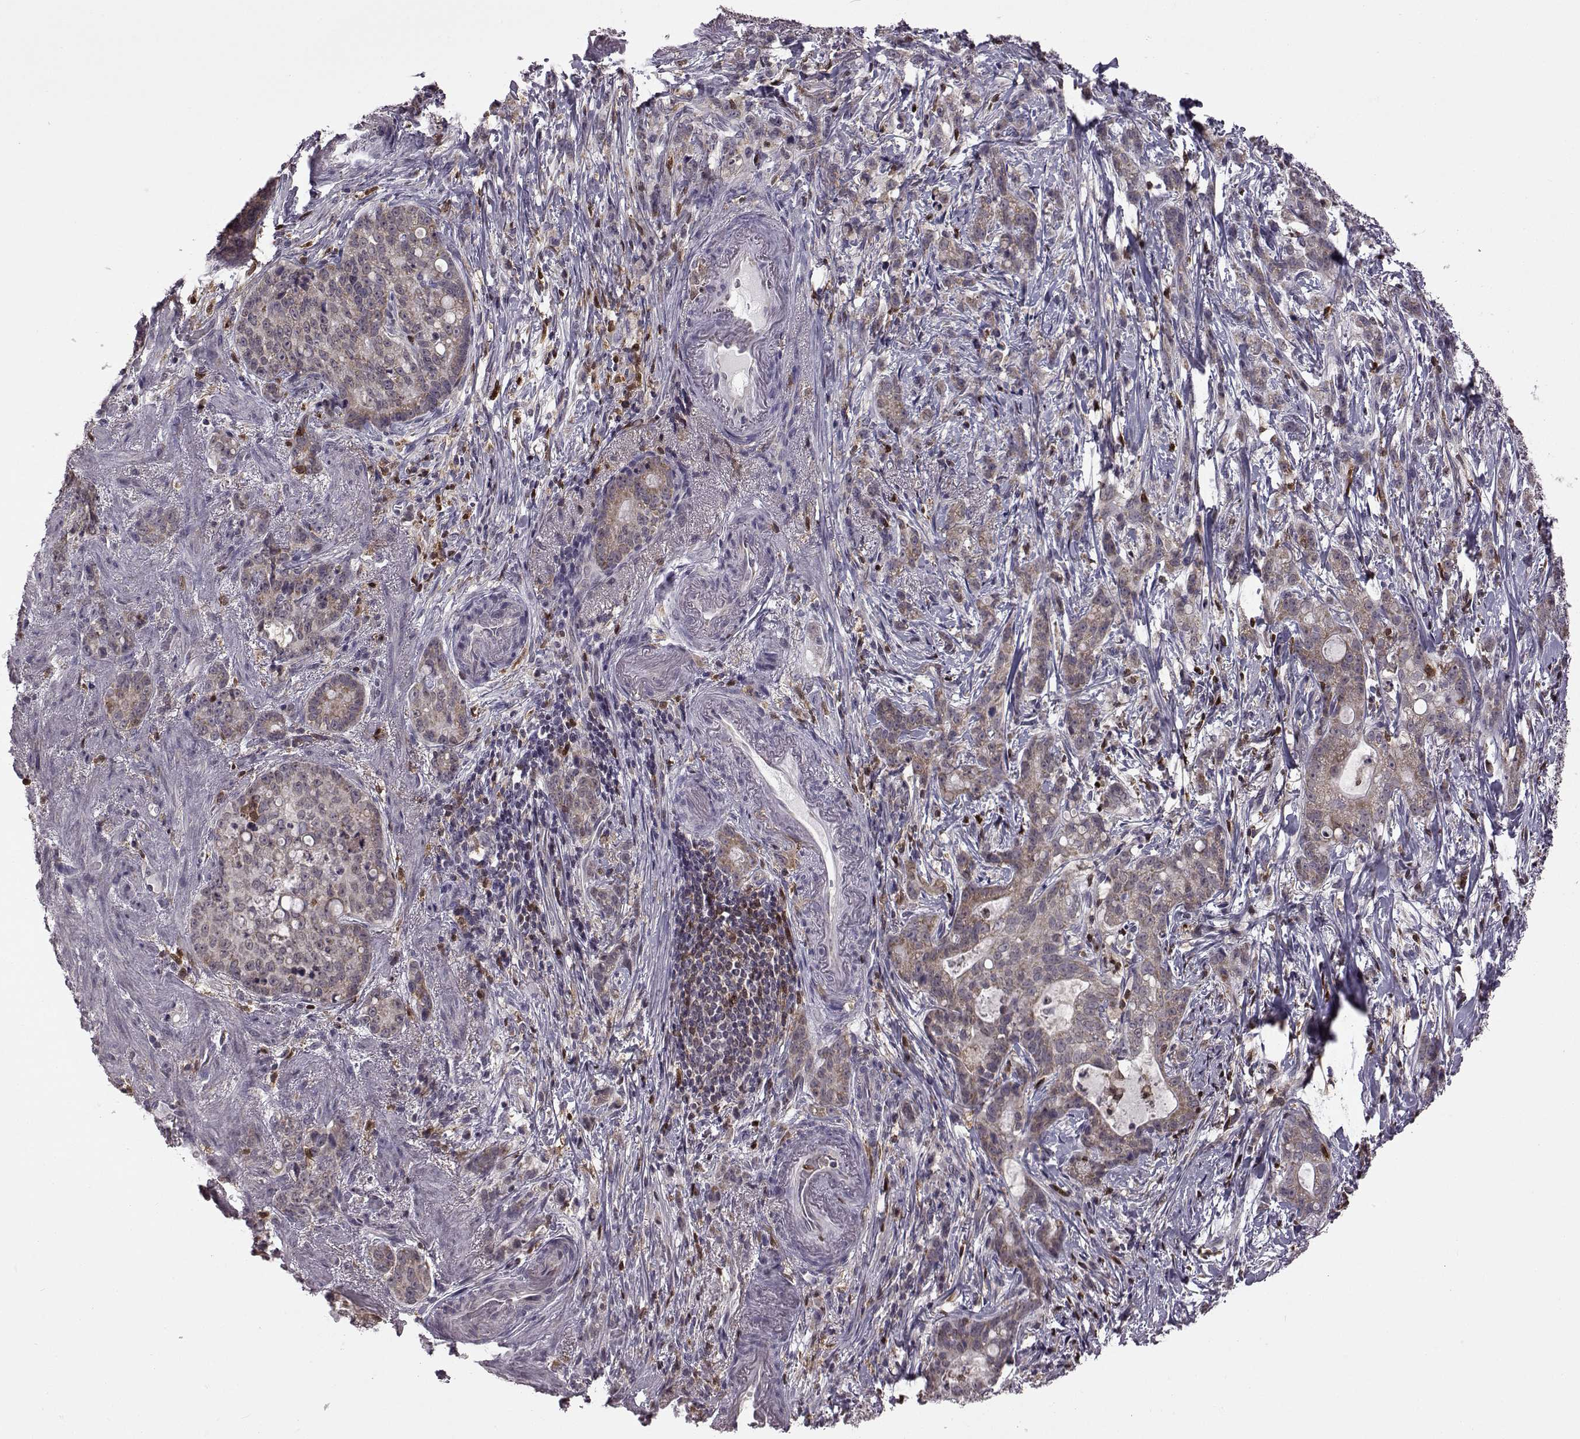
{"staining": {"intensity": "weak", "quantity": "<25%", "location": "cytoplasmic/membranous"}, "tissue": "stomach cancer", "cell_type": "Tumor cells", "image_type": "cancer", "snomed": [{"axis": "morphology", "description": "Adenocarcinoma, NOS"}, {"axis": "topography", "description": "Stomach, lower"}], "caption": "This is a histopathology image of immunohistochemistry staining of stomach cancer (adenocarcinoma), which shows no expression in tumor cells.", "gene": "DOK2", "patient": {"sex": "male", "age": 88}}